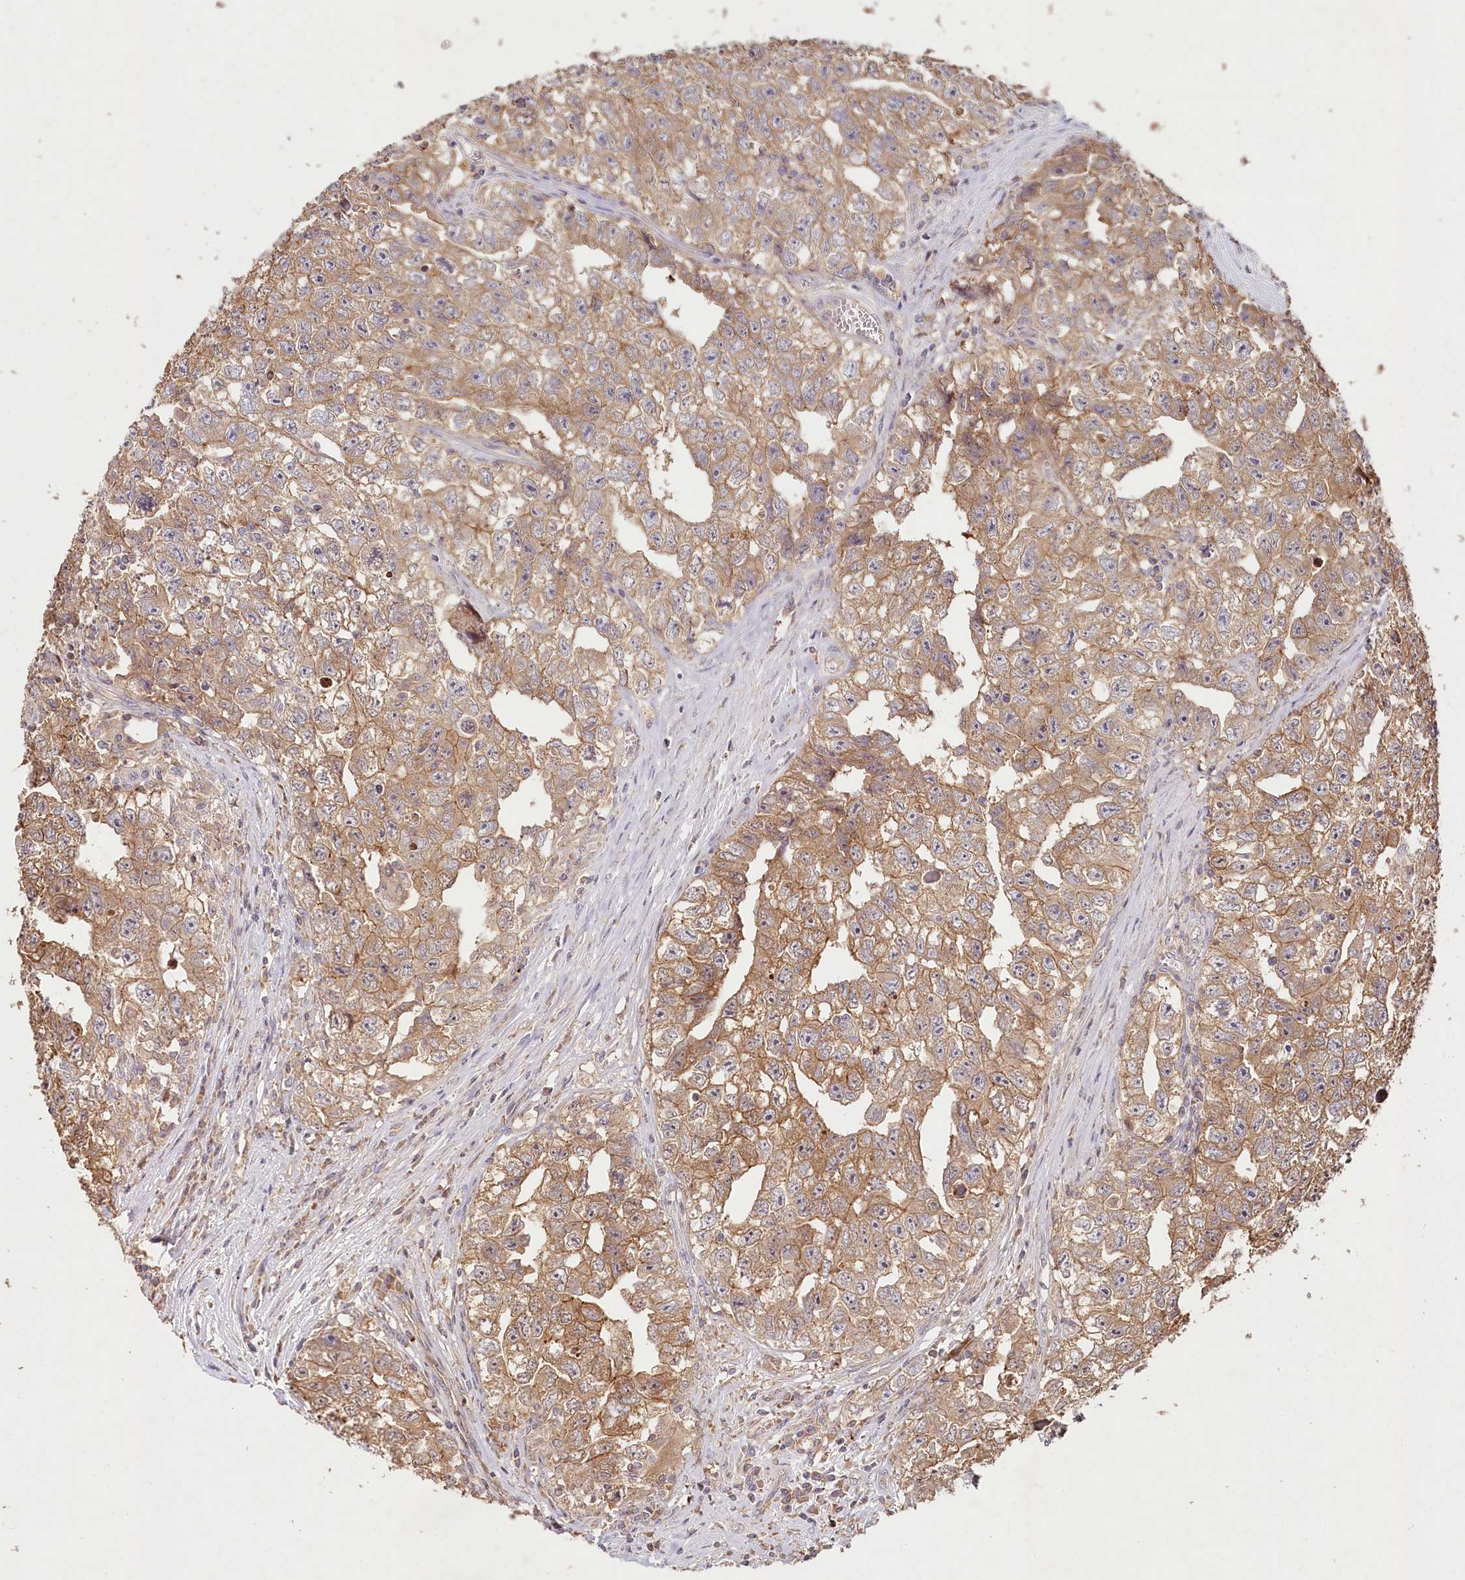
{"staining": {"intensity": "moderate", "quantity": ">75%", "location": "cytoplasmic/membranous"}, "tissue": "testis cancer", "cell_type": "Tumor cells", "image_type": "cancer", "snomed": [{"axis": "morphology", "description": "Seminoma, NOS"}, {"axis": "morphology", "description": "Carcinoma, Embryonal, NOS"}, {"axis": "topography", "description": "Testis"}], "caption": "Moderate cytoplasmic/membranous protein staining is appreciated in about >75% of tumor cells in testis cancer (seminoma).", "gene": "HAL", "patient": {"sex": "male", "age": 43}}